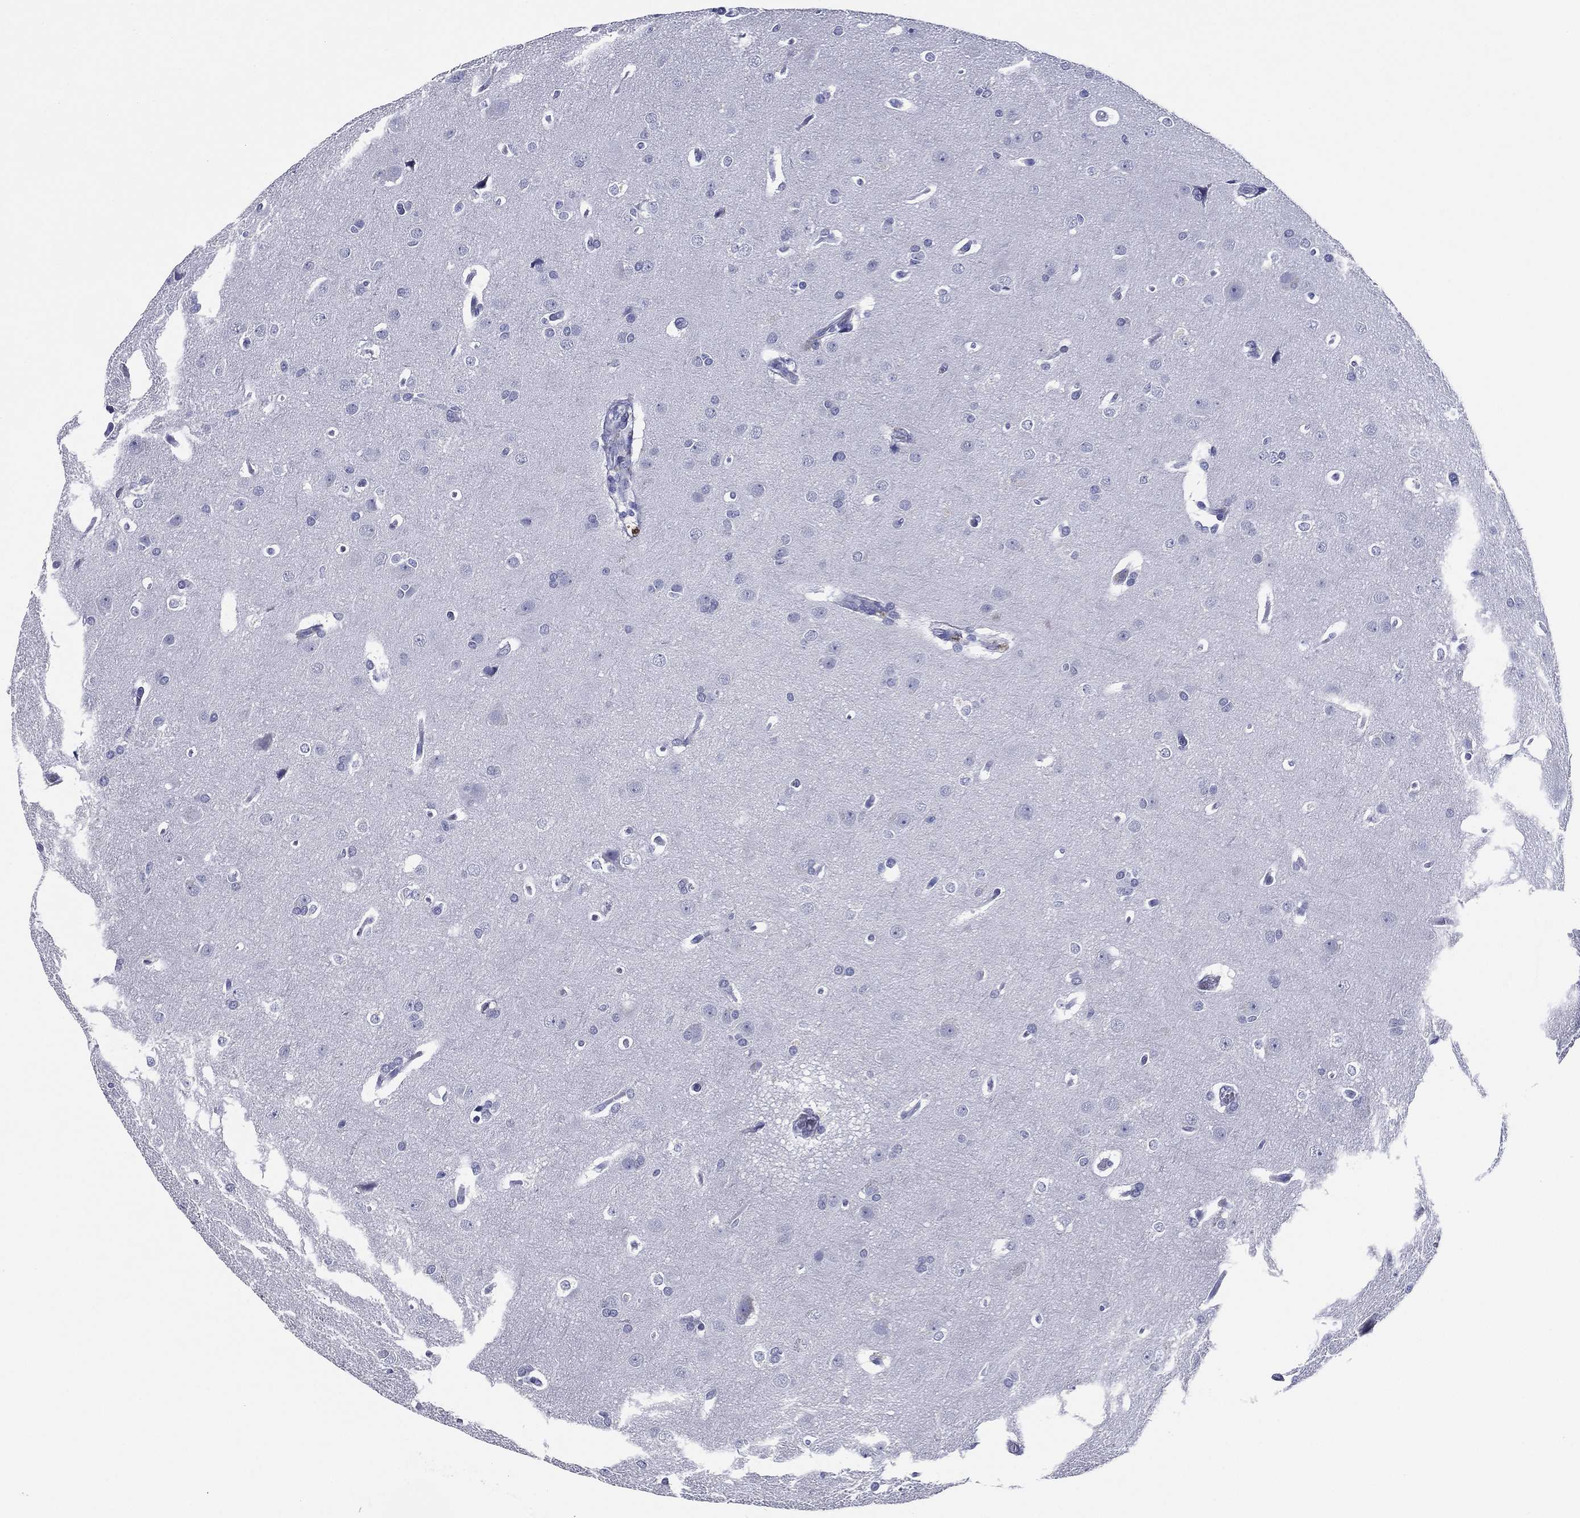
{"staining": {"intensity": "negative", "quantity": "none", "location": "none"}, "tissue": "glioma", "cell_type": "Tumor cells", "image_type": "cancer", "snomed": [{"axis": "morphology", "description": "Glioma, malignant, Low grade"}, {"axis": "topography", "description": "Brain"}], "caption": "Immunohistochemistry (IHC) histopathology image of neoplastic tissue: human glioma stained with DAB (3,3'-diaminobenzidine) demonstrates no significant protein positivity in tumor cells.", "gene": "TFAP2A", "patient": {"sex": "female", "age": 32}}